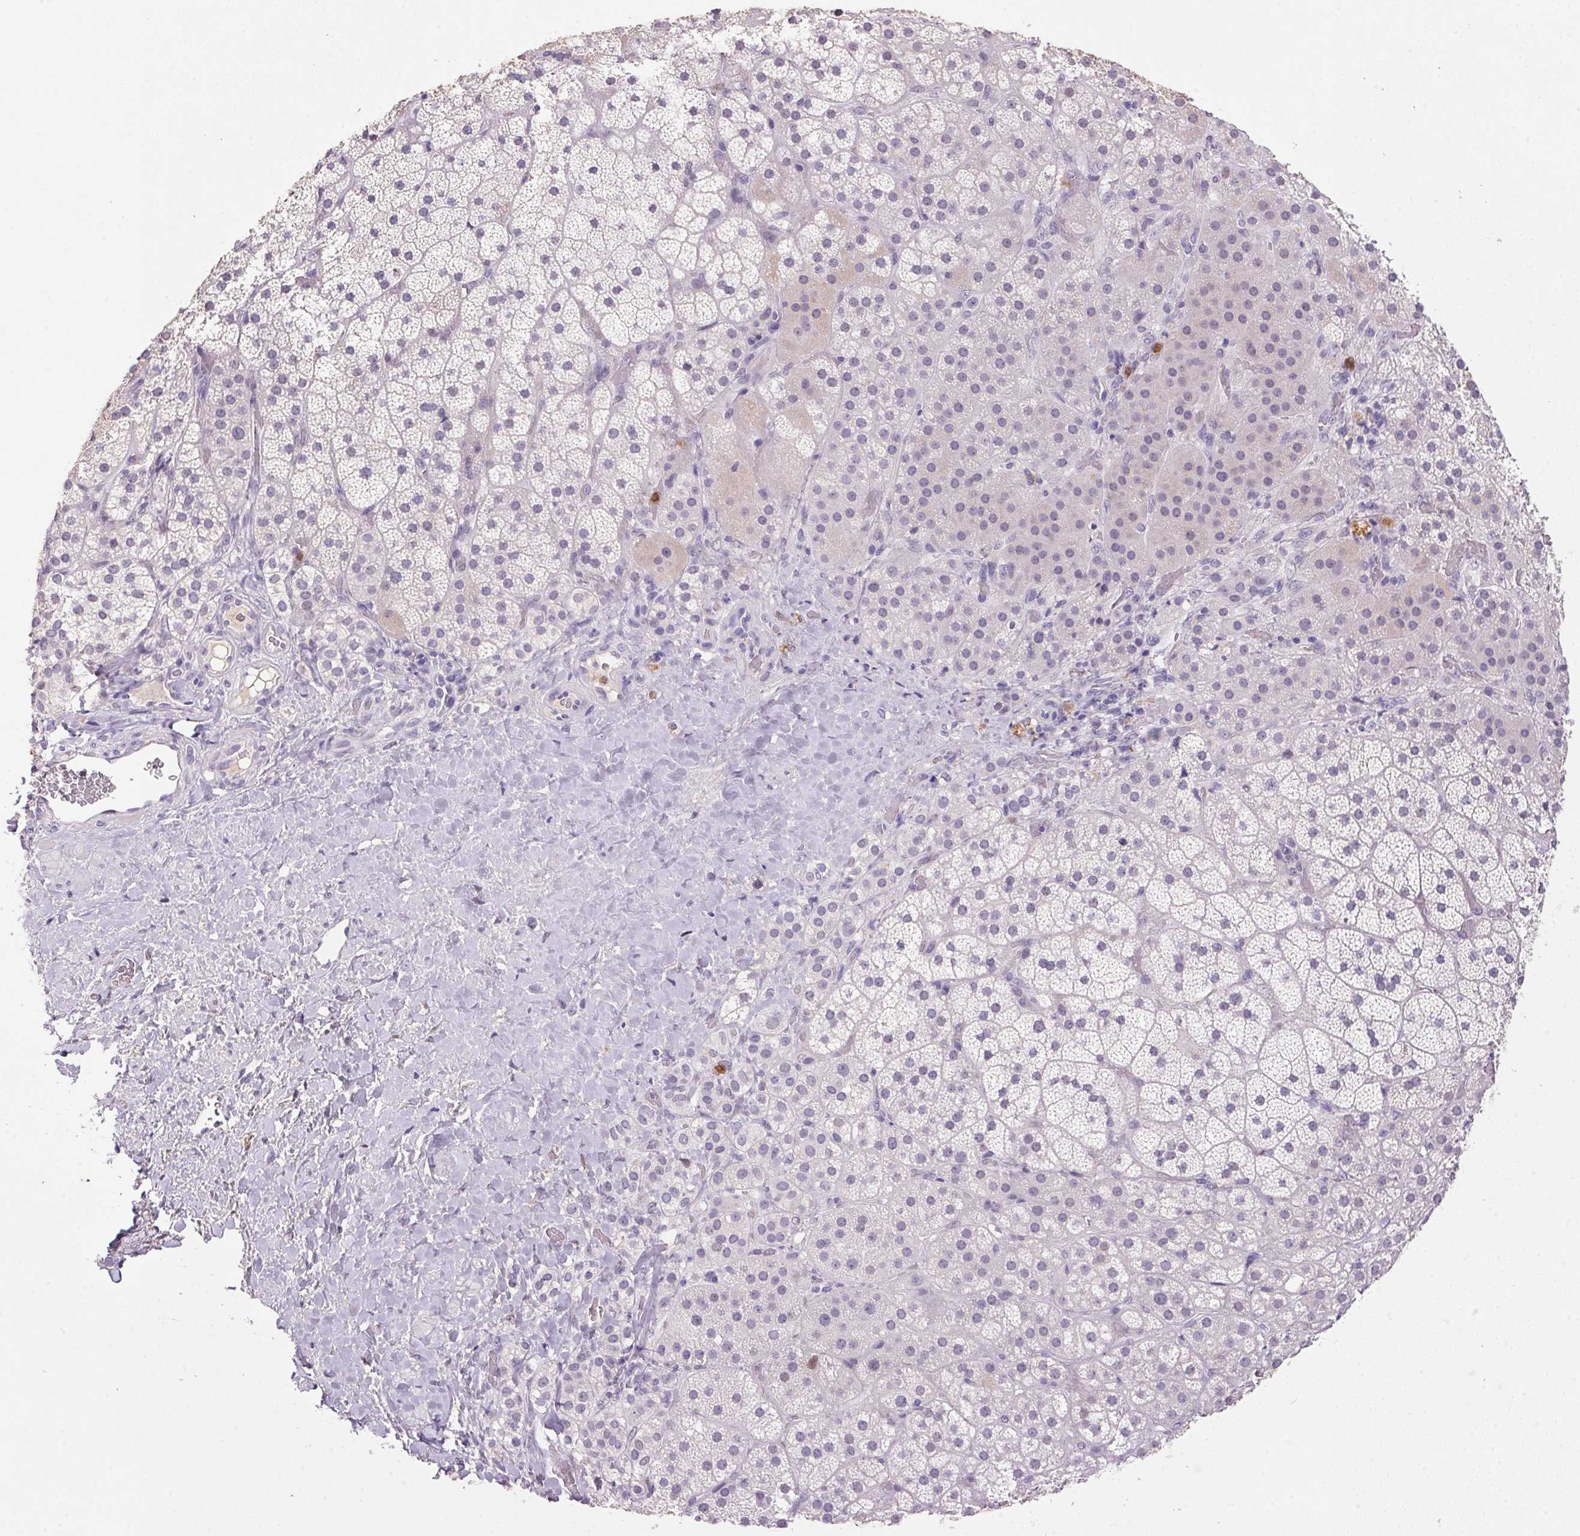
{"staining": {"intensity": "weak", "quantity": "<25%", "location": "cytoplasmic/membranous"}, "tissue": "adrenal gland", "cell_type": "Glandular cells", "image_type": "normal", "snomed": [{"axis": "morphology", "description": "Normal tissue, NOS"}, {"axis": "topography", "description": "Adrenal gland"}], "caption": "DAB (3,3'-diaminobenzidine) immunohistochemical staining of benign human adrenal gland shows no significant expression in glandular cells. (Brightfield microscopy of DAB immunohistochemistry at high magnification).", "gene": "TRDN", "patient": {"sex": "male", "age": 57}}